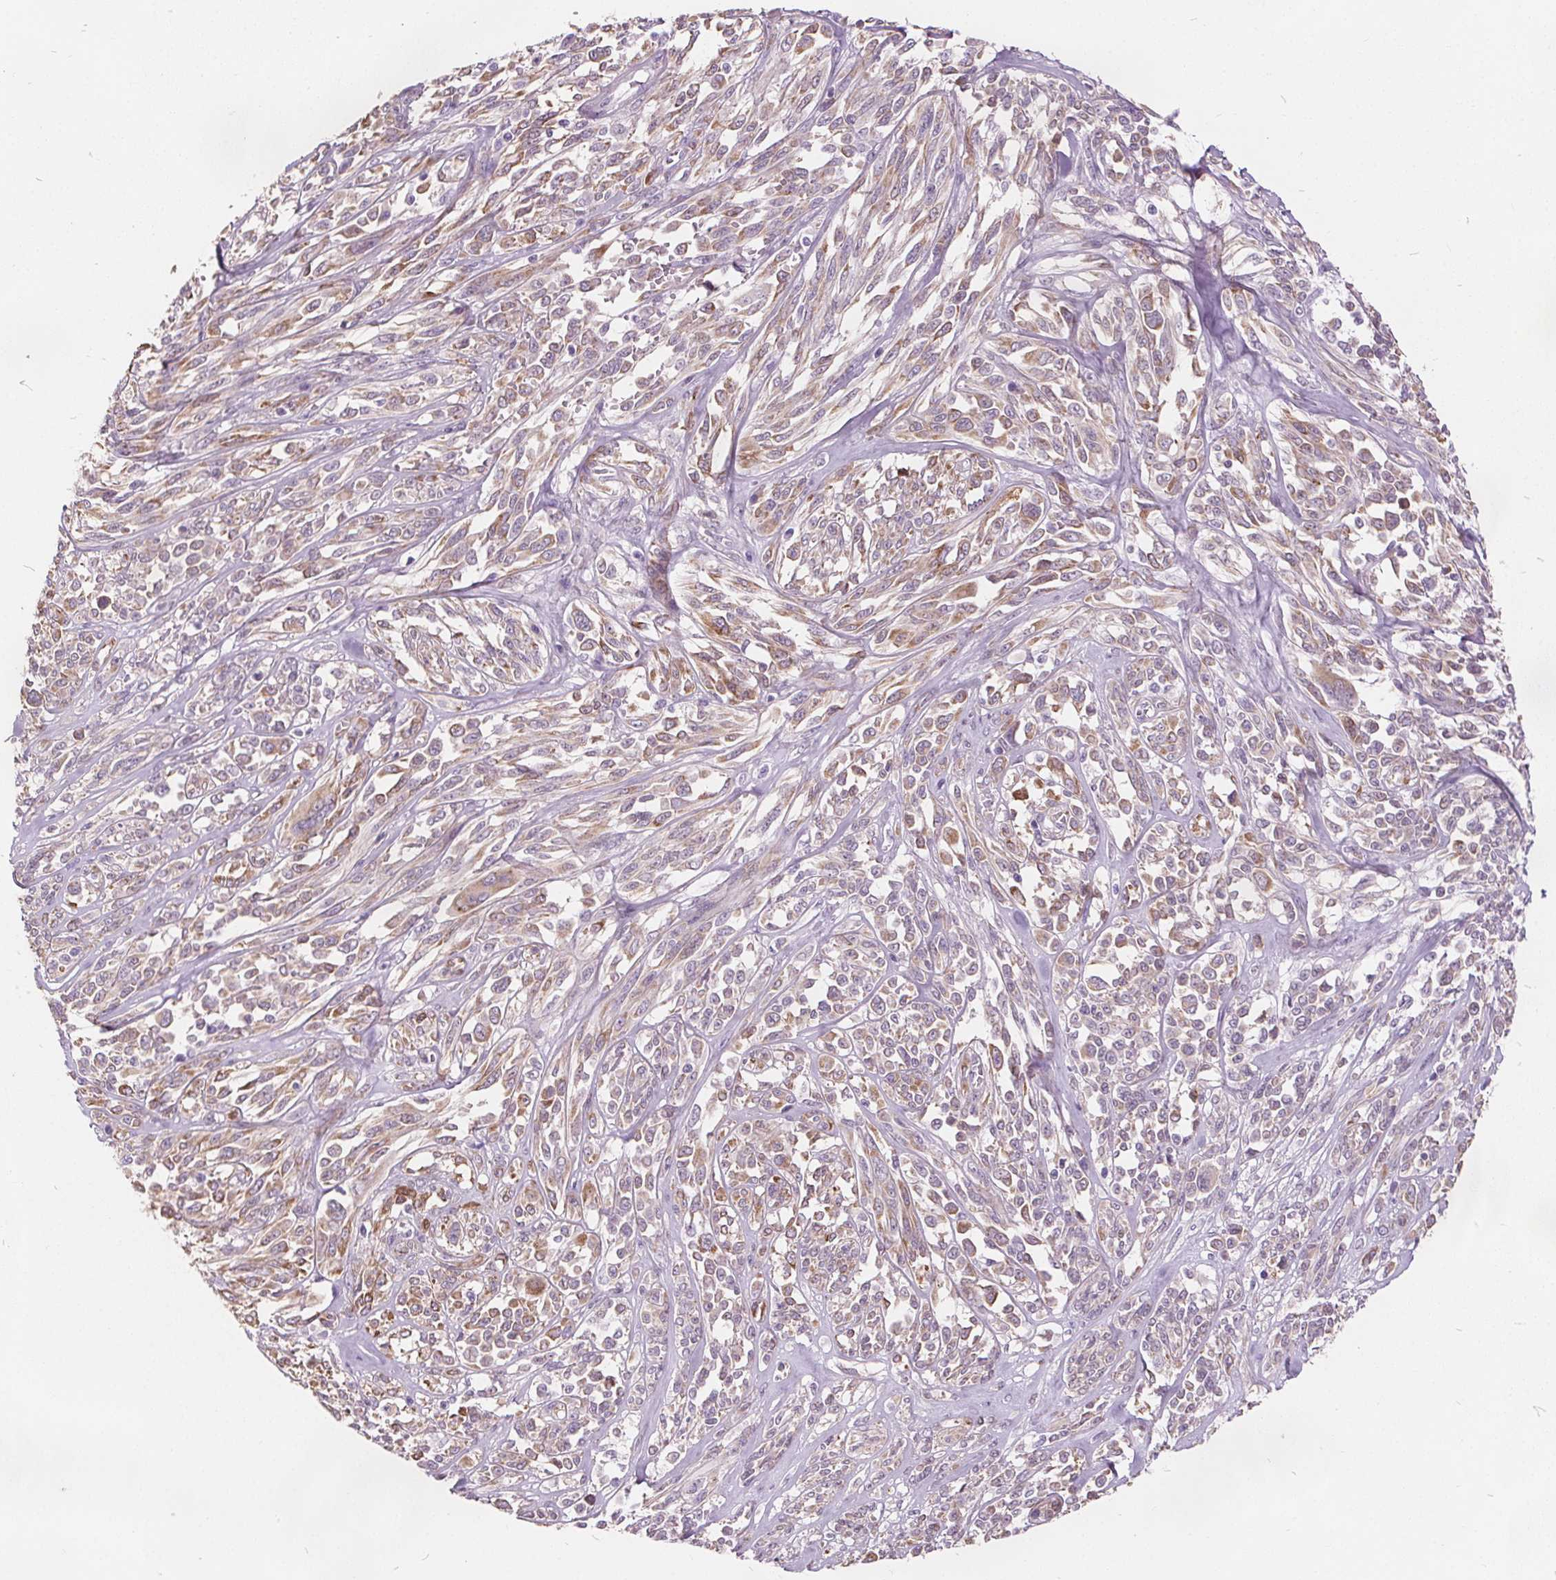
{"staining": {"intensity": "moderate", "quantity": "<25%", "location": "cytoplasmic/membranous"}, "tissue": "melanoma", "cell_type": "Tumor cells", "image_type": "cancer", "snomed": [{"axis": "morphology", "description": "Malignant melanoma, NOS"}, {"axis": "topography", "description": "Skin"}], "caption": "Human malignant melanoma stained for a protein (brown) exhibits moderate cytoplasmic/membranous positive staining in about <25% of tumor cells.", "gene": "ACOX2", "patient": {"sex": "female", "age": 91}}